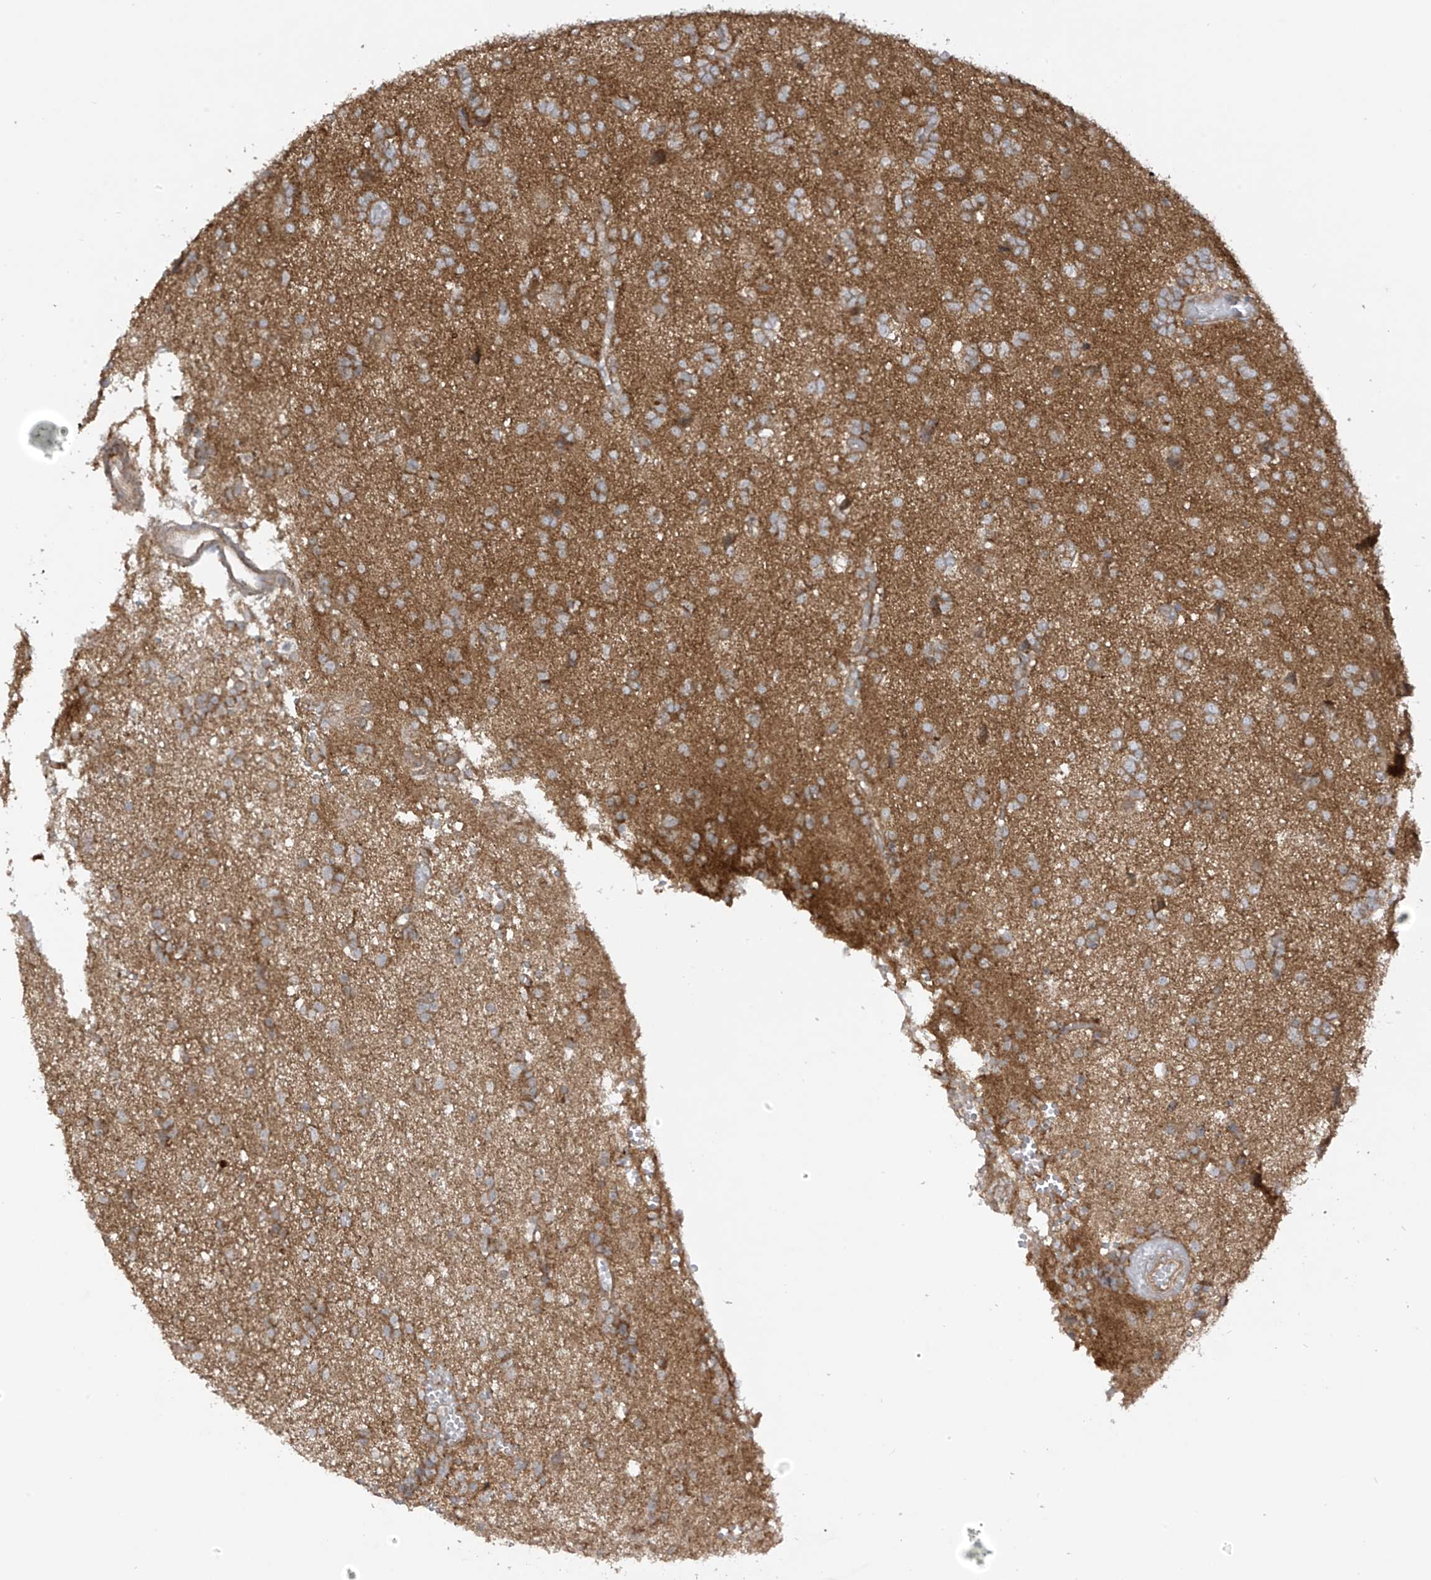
{"staining": {"intensity": "moderate", "quantity": ">75%", "location": "cytoplasmic/membranous"}, "tissue": "glioma", "cell_type": "Tumor cells", "image_type": "cancer", "snomed": [{"axis": "morphology", "description": "Glioma, malignant, High grade"}, {"axis": "topography", "description": "Brain"}], "caption": "Moderate cytoplasmic/membranous staining is seen in approximately >75% of tumor cells in malignant glioma (high-grade).", "gene": "REPS1", "patient": {"sex": "female", "age": 59}}